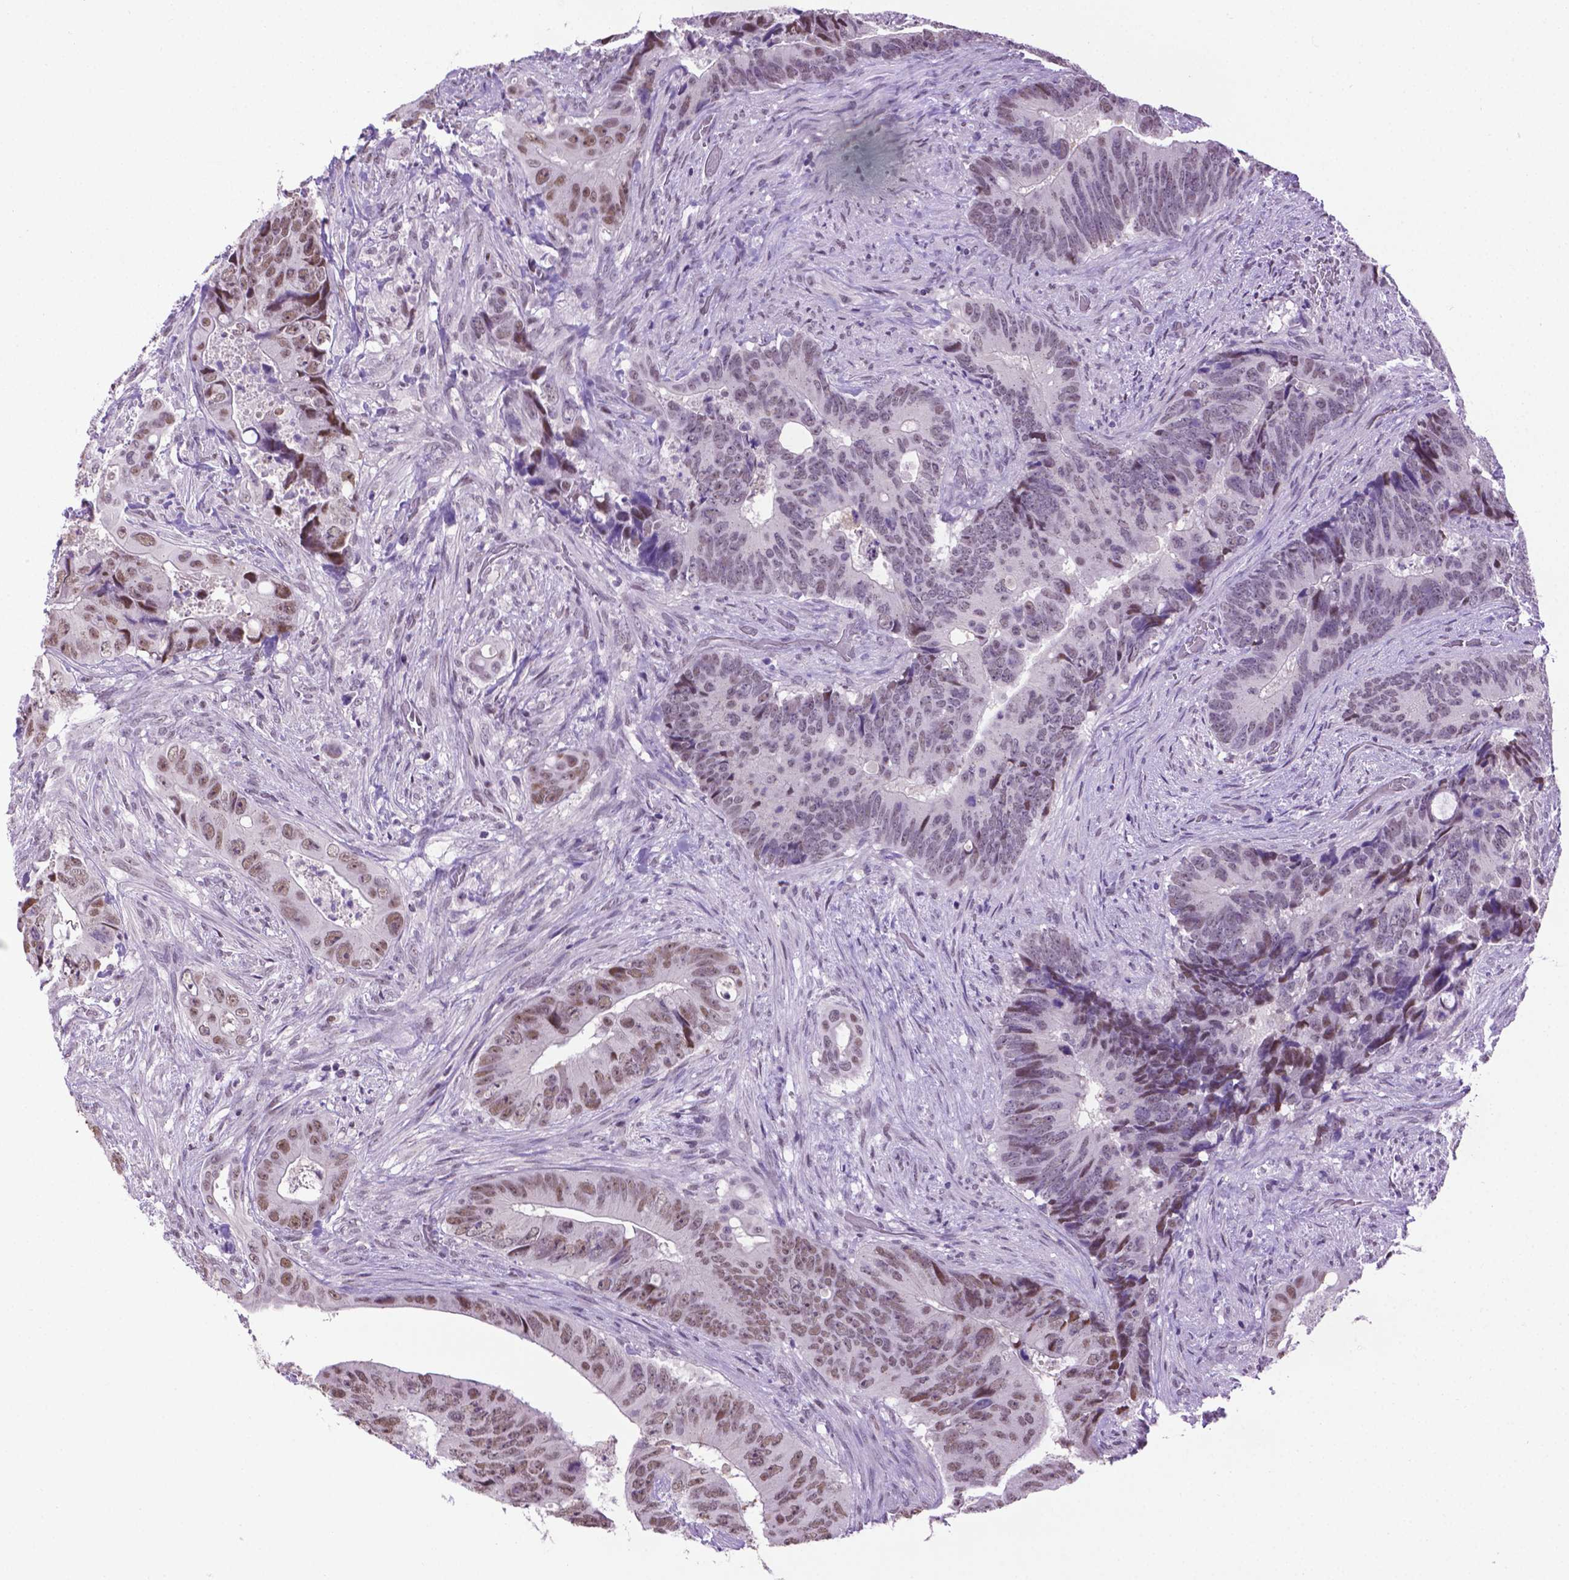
{"staining": {"intensity": "moderate", "quantity": "<25%", "location": "nuclear"}, "tissue": "colorectal cancer", "cell_type": "Tumor cells", "image_type": "cancer", "snomed": [{"axis": "morphology", "description": "Adenocarcinoma, NOS"}, {"axis": "topography", "description": "Rectum"}], "caption": "Protein staining displays moderate nuclear expression in about <25% of tumor cells in colorectal adenocarcinoma.", "gene": "ABI2", "patient": {"sex": "male", "age": 78}}